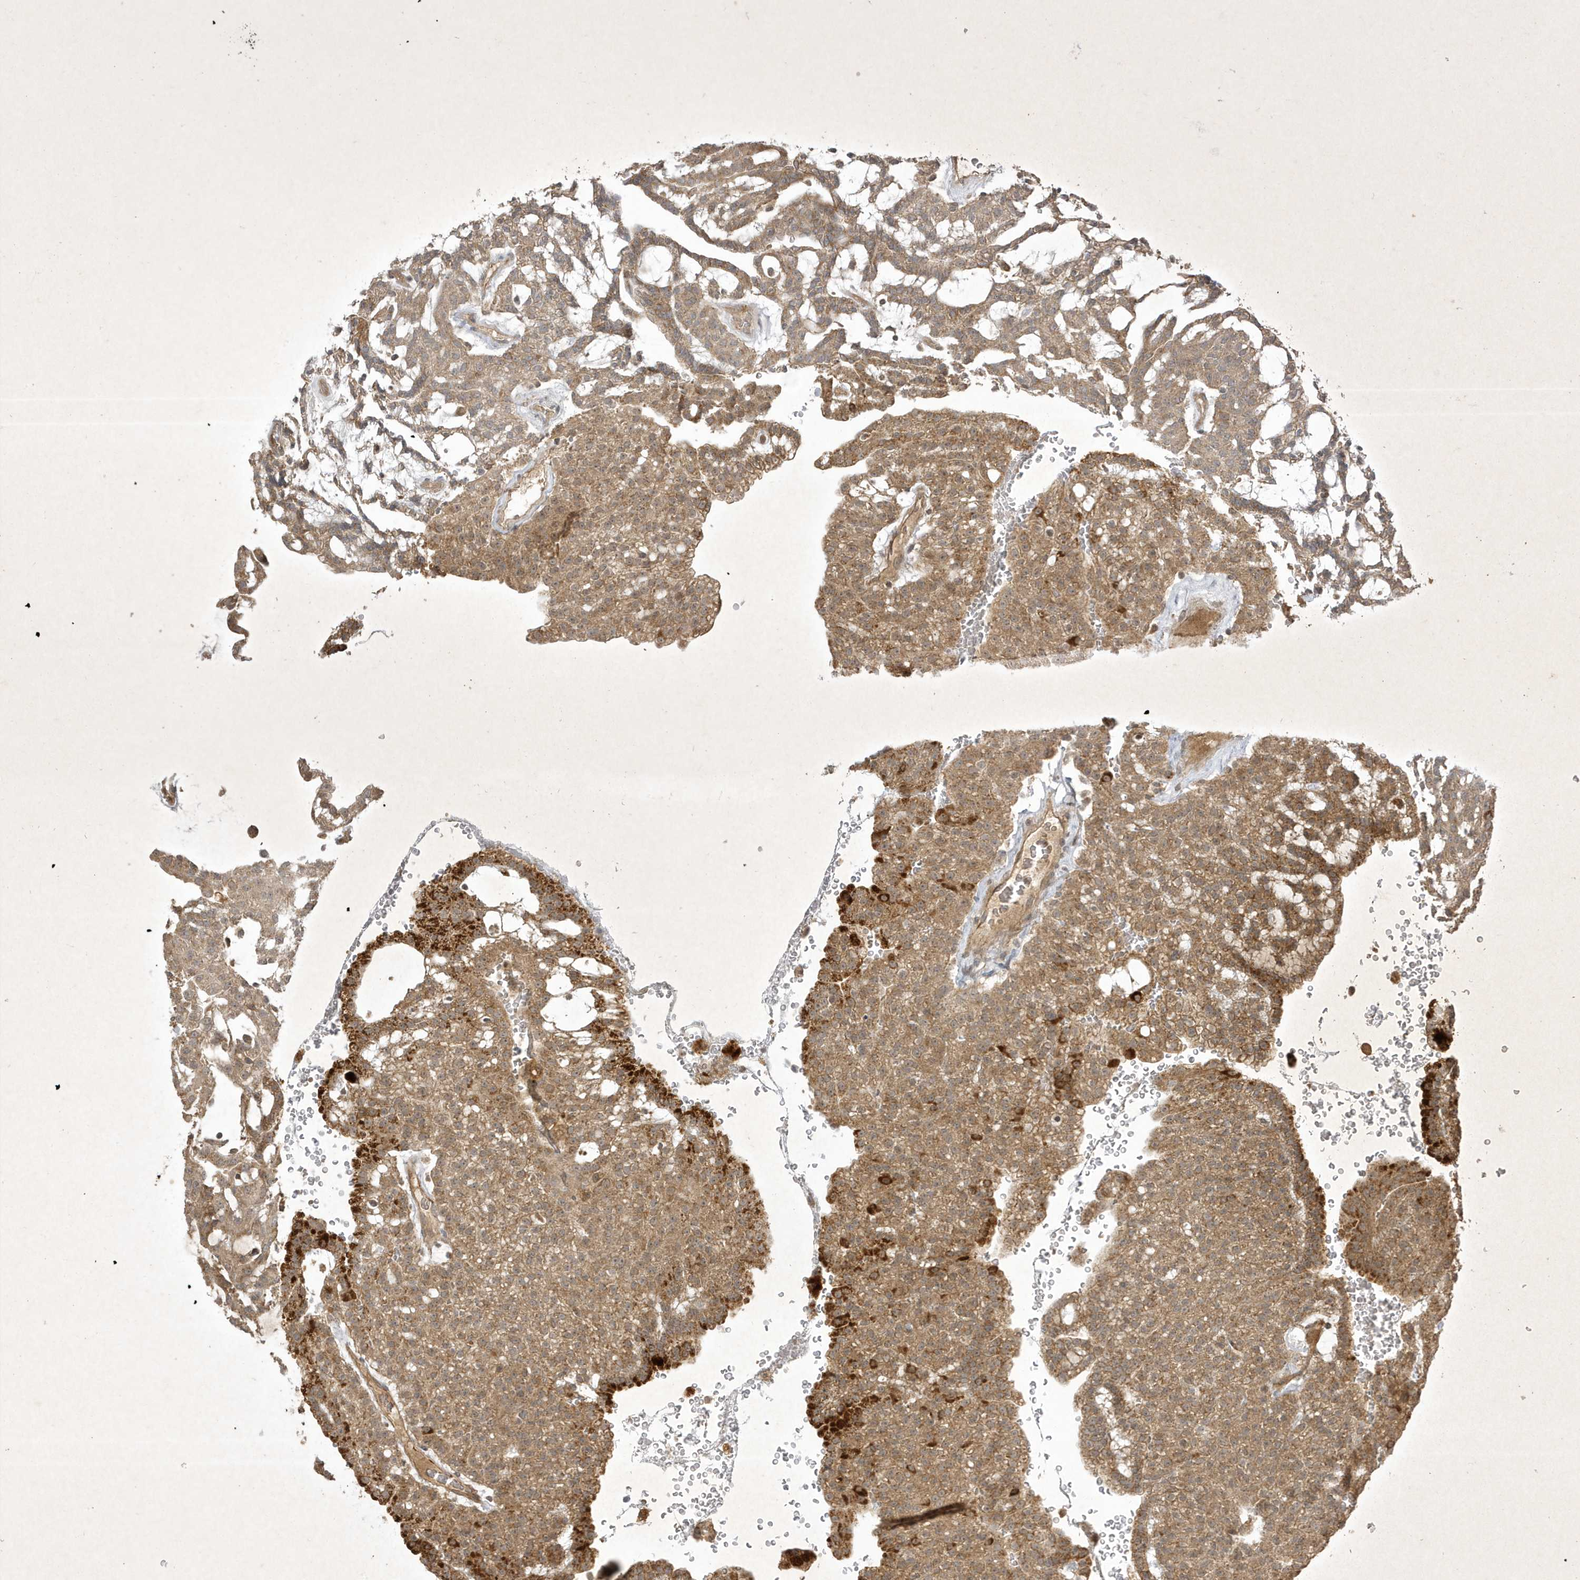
{"staining": {"intensity": "moderate", "quantity": ">75%", "location": "cytoplasmic/membranous"}, "tissue": "renal cancer", "cell_type": "Tumor cells", "image_type": "cancer", "snomed": [{"axis": "morphology", "description": "Adenocarcinoma, NOS"}, {"axis": "topography", "description": "Kidney"}], "caption": "A micrograph of renal adenocarcinoma stained for a protein exhibits moderate cytoplasmic/membranous brown staining in tumor cells.", "gene": "FAM83C", "patient": {"sex": "male", "age": 63}}